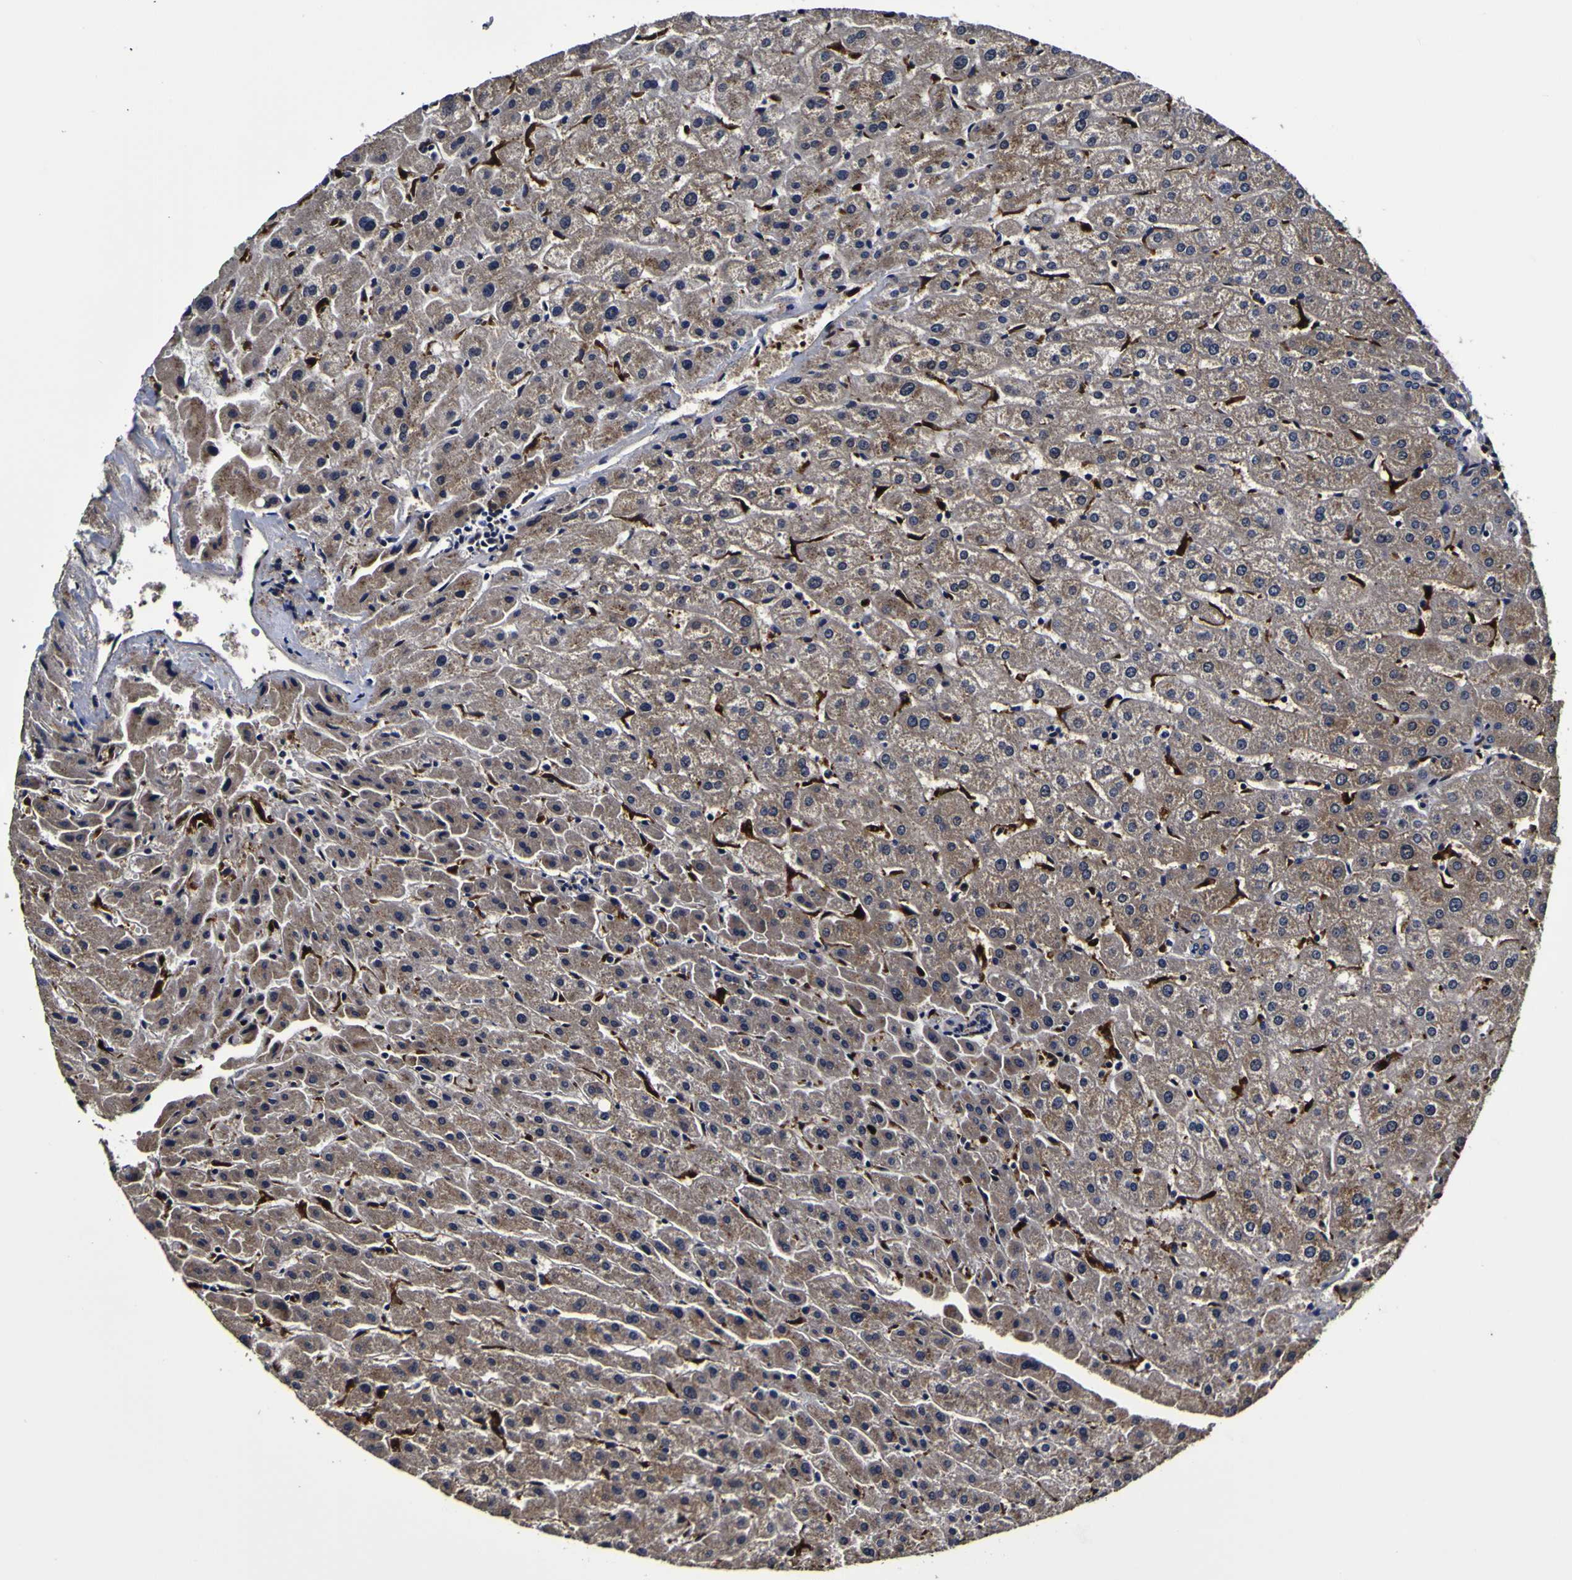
{"staining": {"intensity": "negative", "quantity": "none", "location": "none"}, "tissue": "liver", "cell_type": "Cholangiocytes", "image_type": "normal", "snomed": [{"axis": "morphology", "description": "Normal tissue, NOS"}, {"axis": "morphology", "description": "Fibrosis, NOS"}, {"axis": "topography", "description": "Liver"}], "caption": "A high-resolution image shows immunohistochemistry staining of benign liver, which reveals no significant staining in cholangiocytes. Brightfield microscopy of immunohistochemistry stained with DAB (brown) and hematoxylin (blue), captured at high magnification.", "gene": "GPX1", "patient": {"sex": "female", "age": 29}}